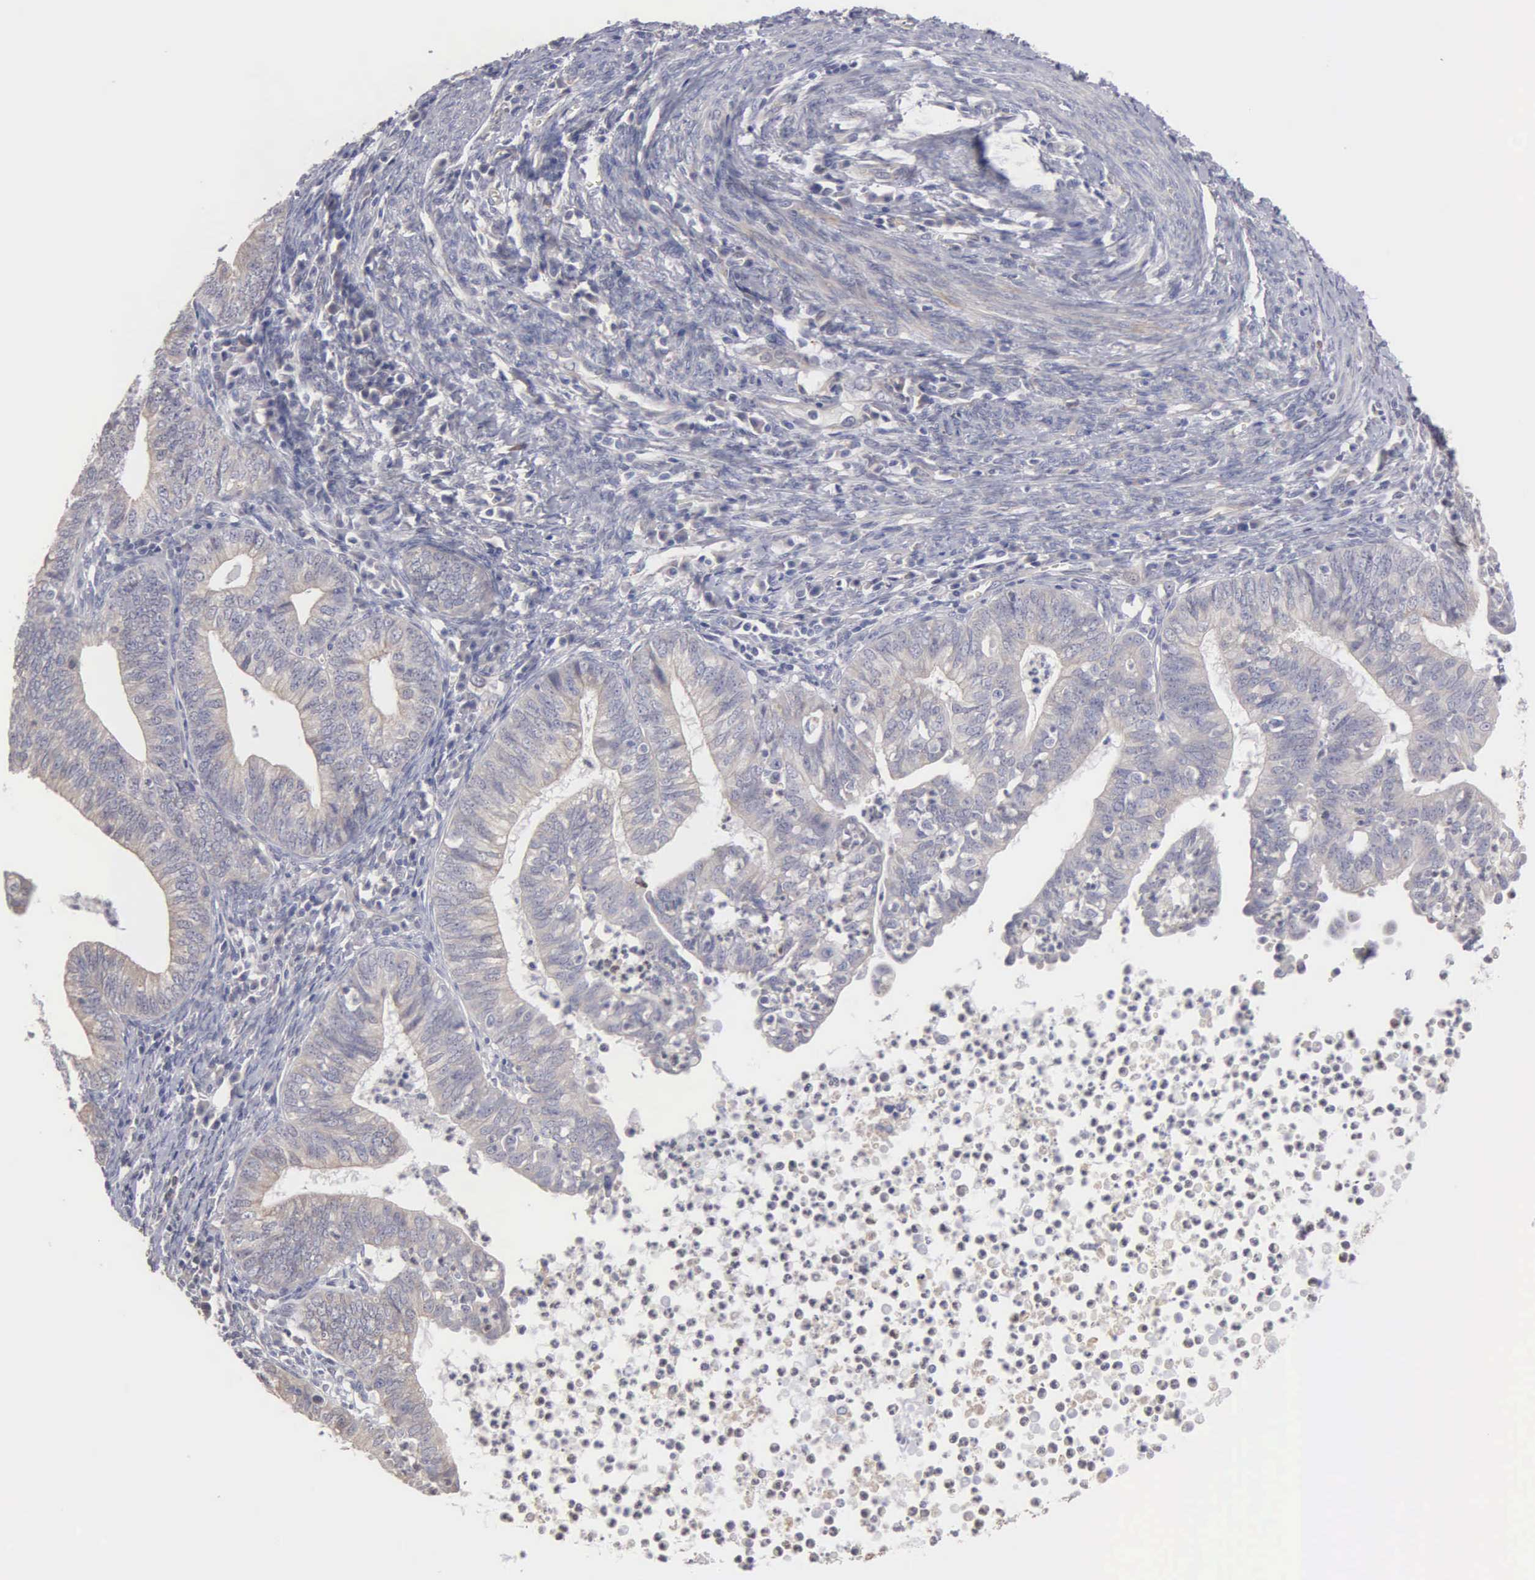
{"staining": {"intensity": "negative", "quantity": "none", "location": "none"}, "tissue": "endometrial cancer", "cell_type": "Tumor cells", "image_type": "cancer", "snomed": [{"axis": "morphology", "description": "Adenocarcinoma, NOS"}, {"axis": "topography", "description": "Endometrium"}], "caption": "A photomicrograph of human endometrial adenocarcinoma is negative for staining in tumor cells.", "gene": "LIN52", "patient": {"sex": "female", "age": 66}}